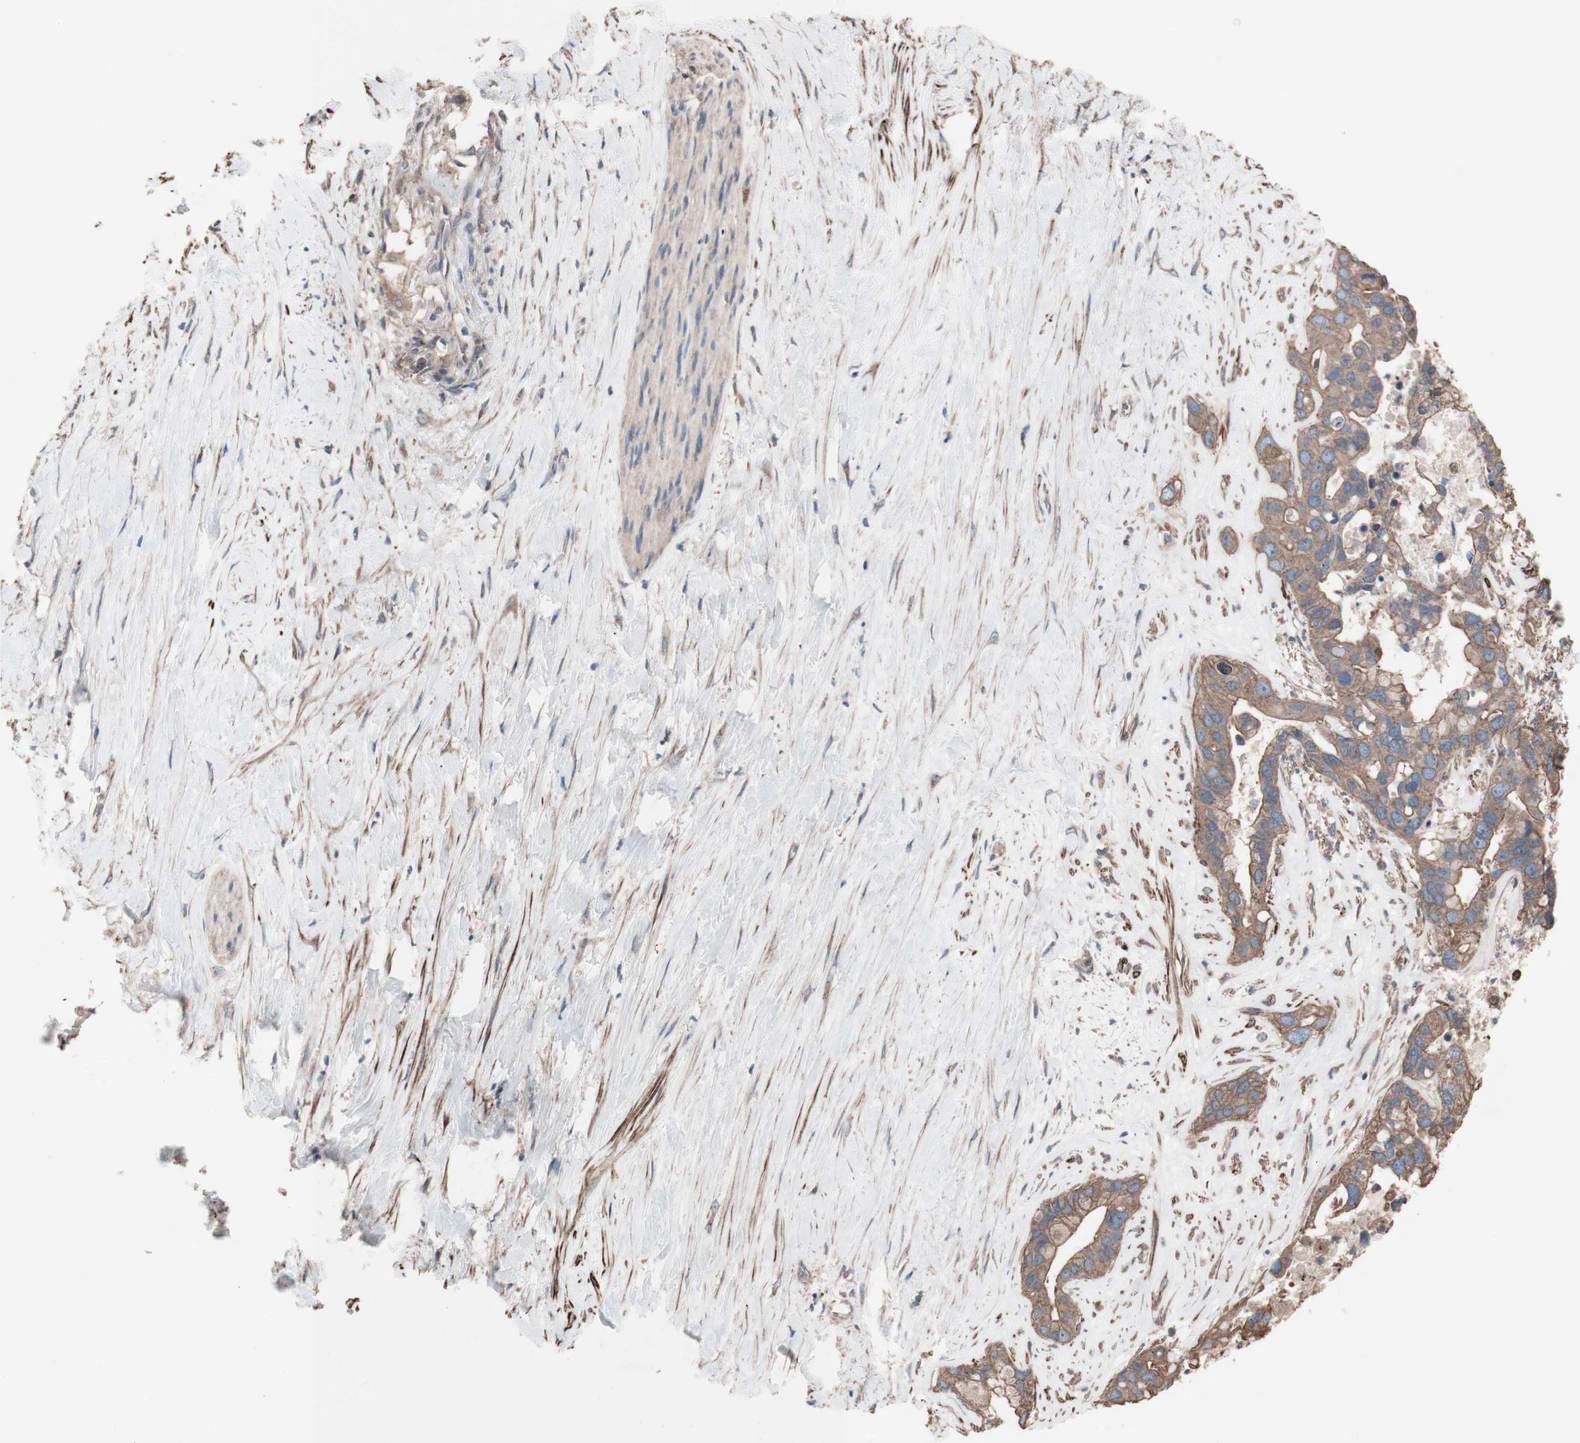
{"staining": {"intensity": "weak", "quantity": ">75%", "location": "cytoplasmic/membranous"}, "tissue": "liver cancer", "cell_type": "Tumor cells", "image_type": "cancer", "snomed": [{"axis": "morphology", "description": "Cholangiocarcinoma"}, {"axis": "topography", "description": "Liver"}], "caption": "A histopathology image showing weak cytoplasmic/membranous staining in approximately >75% of tumor cells in liver cancer, as visualized by brown immunohistochemical staining.", "gene": "COPB1", "patient": {"sex": "female", "age": 65}}